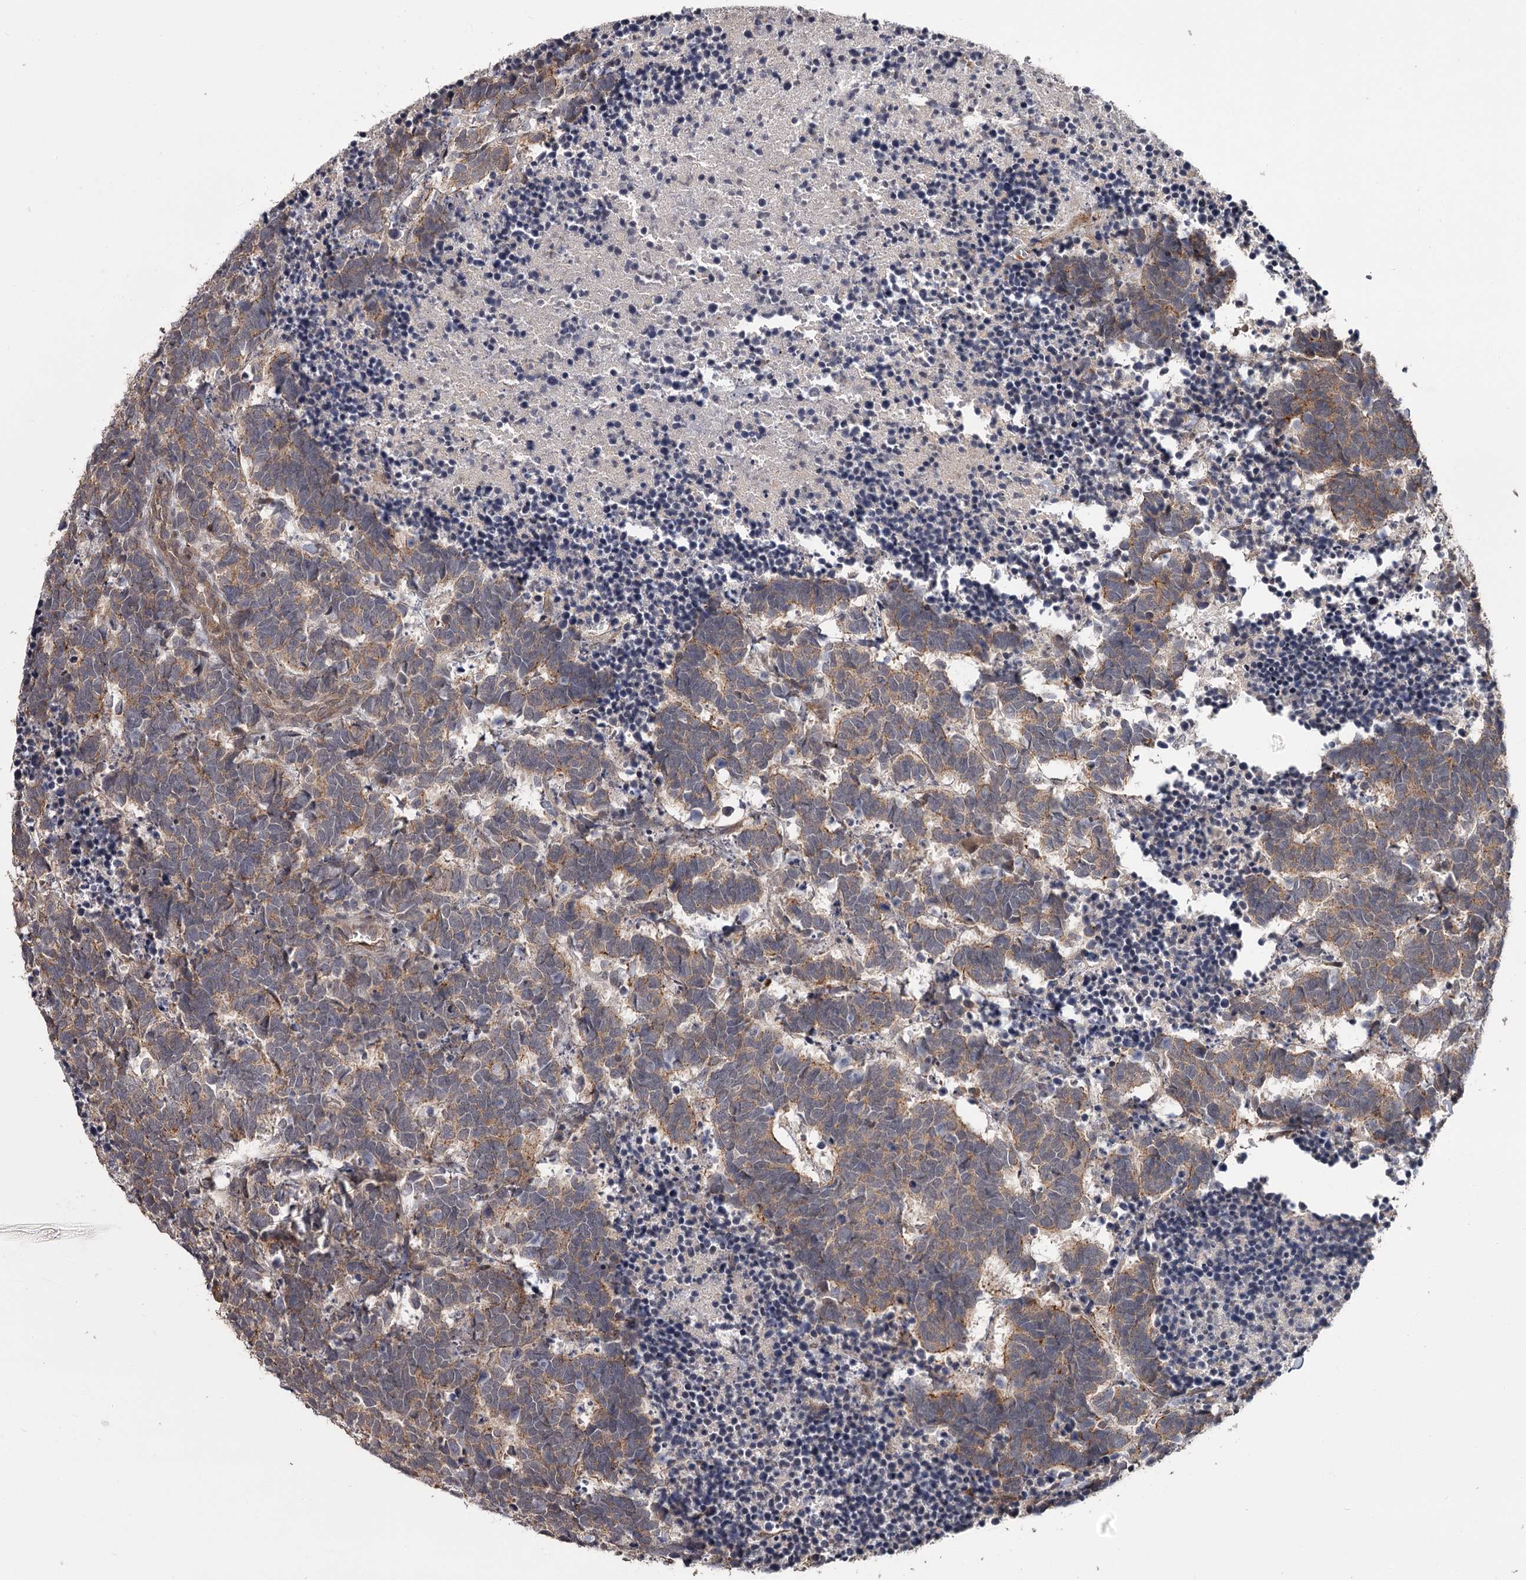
{"staining": {"intensity": "weak", "quantity": ">75%", "location": "cytoplasmic/membranous"}, "tissue": "carcinoid", "cell_type": "Tumor cells", "image_type": "cancer", "snomed": [{"axis": "morphology", "description": "Carcinoma, NOS"}, {"axis": "morphology", "description": "Carcinoid, malignant, NOS"}, {"axis": "topography", "description": "Urinary bladder"}], "caption": "Brown immunohistochemical staining in carcinoid reveals weak cytoplasmic/membranous positivity in about >75% of tumor cells.", "gene": "CDC42EP2", "patient": {"sex": "male", "age": 57}}